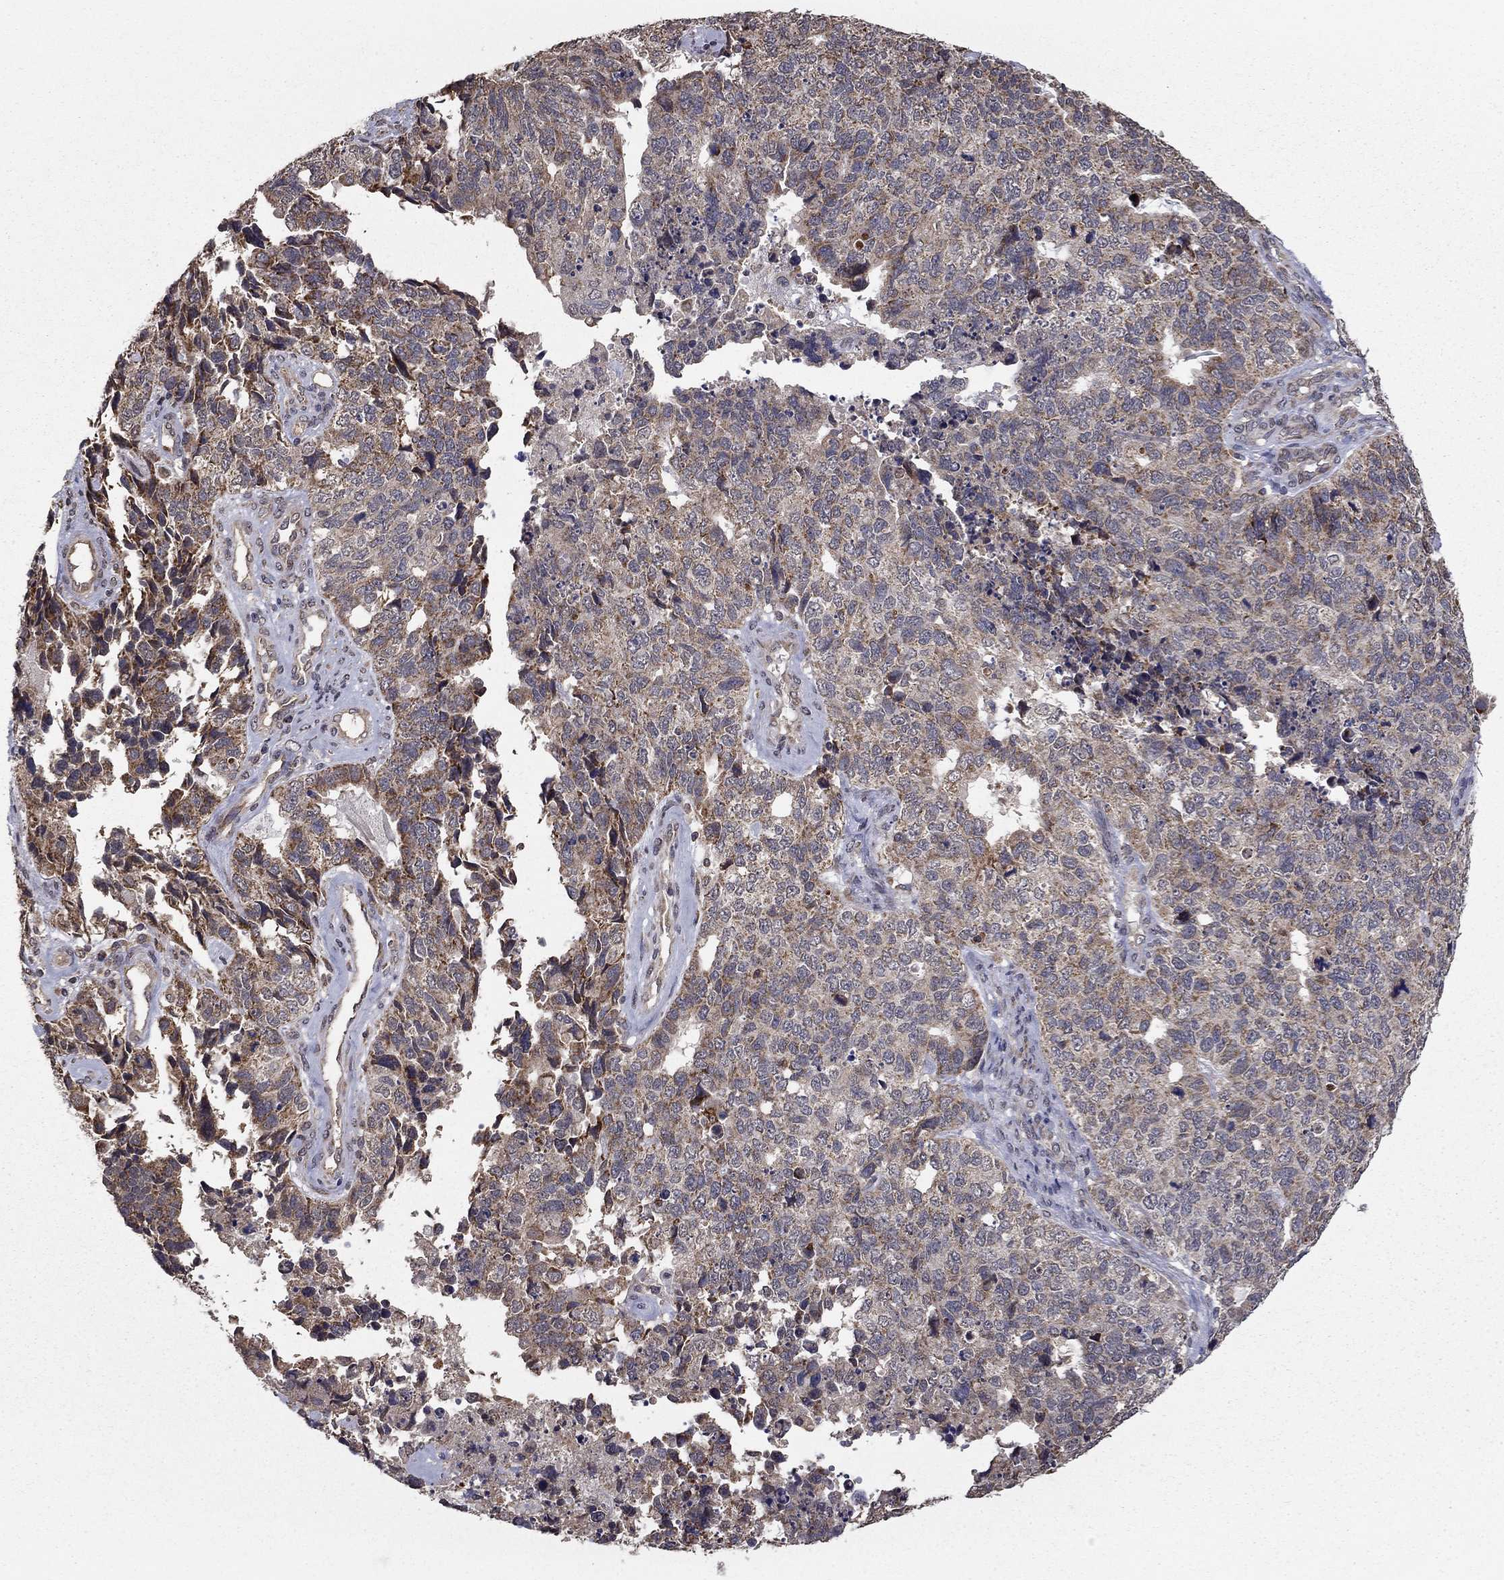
{"staining": {"intensity": "weak", "quantity": "25%-75%", "location": "cytoplasmic/membranous"}, "tissue": "cervical cancer", "cell_type": "Tumor cells", "image_type": "cancer", "snomed": [{"axis": "morphology", "description": "Squamous cell carcinoma, NOS"}, {"axis": "topography", "description": "Cervix"}], "caption": "Protein analysis of squamous cell carcinoma (cervical) tissue reveals weak cytoplasmic/membranous positivity in about 25%-75% of tumor cells. The staining is performed using DAB (3,3'-diaminobenzidine) brown chromogen to label protein expression. The nuclei are counter-stained blue using hematoxylin.", "gene": "SLC2A13", "patient": {"sex": "female", "age": 63}}